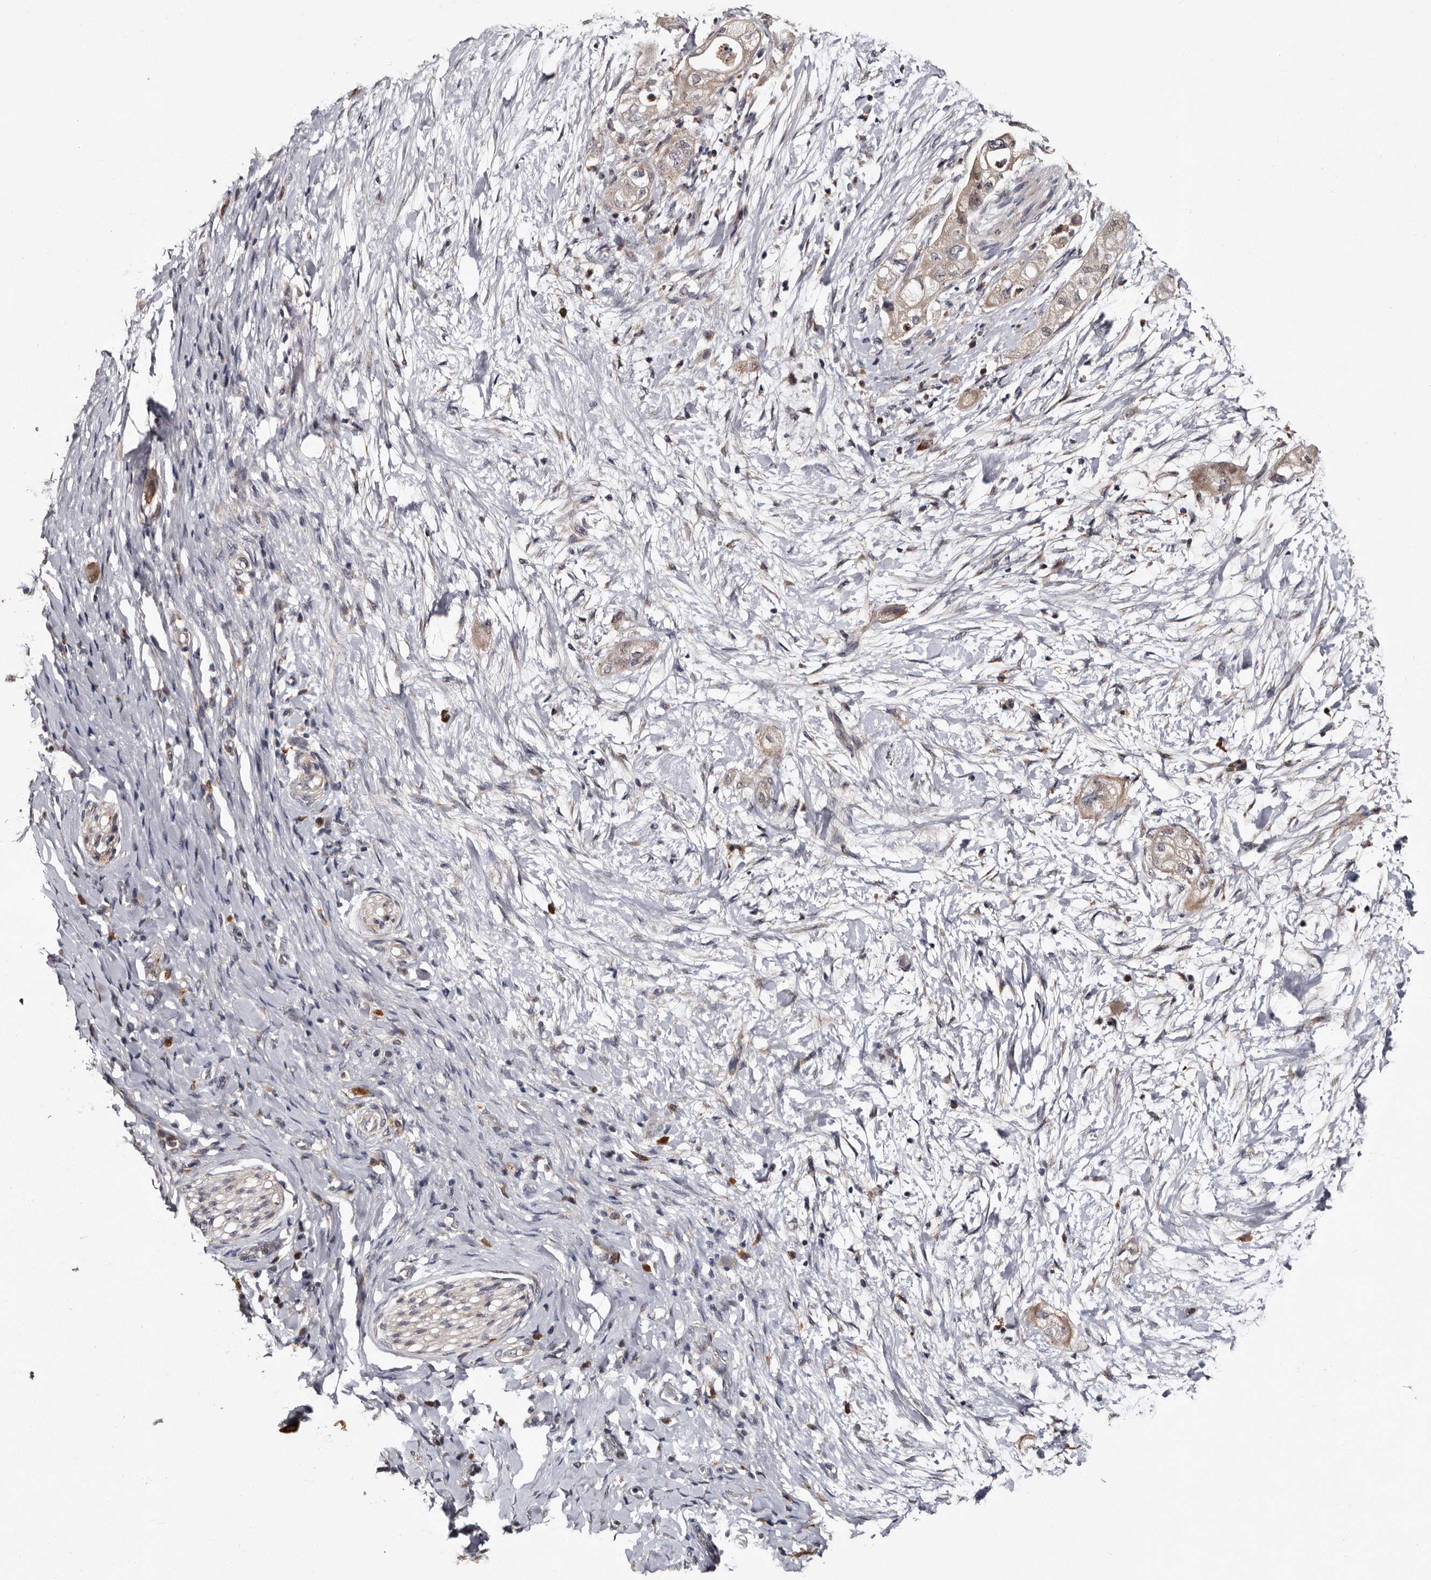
{"staining": {"intensity": "weak", "quantity": "<25%", "location": "cytoplasmic/membranous"}, "tissue": "pancreatic cancer", "cell_type": "Tumor cells", "image_type": "cancer", "snomed": [{"axis": "morphology", "description": "Adenocarcinoma, NOS"}, {"axis": "topography", "description": "Pancreas"}], "caption": "Immunohistochemical staining of pancreatic cancer displays no significant staining in tumor cells.", "gene": "DNPH1", "patient": {"sex": "male", "age": 58}}